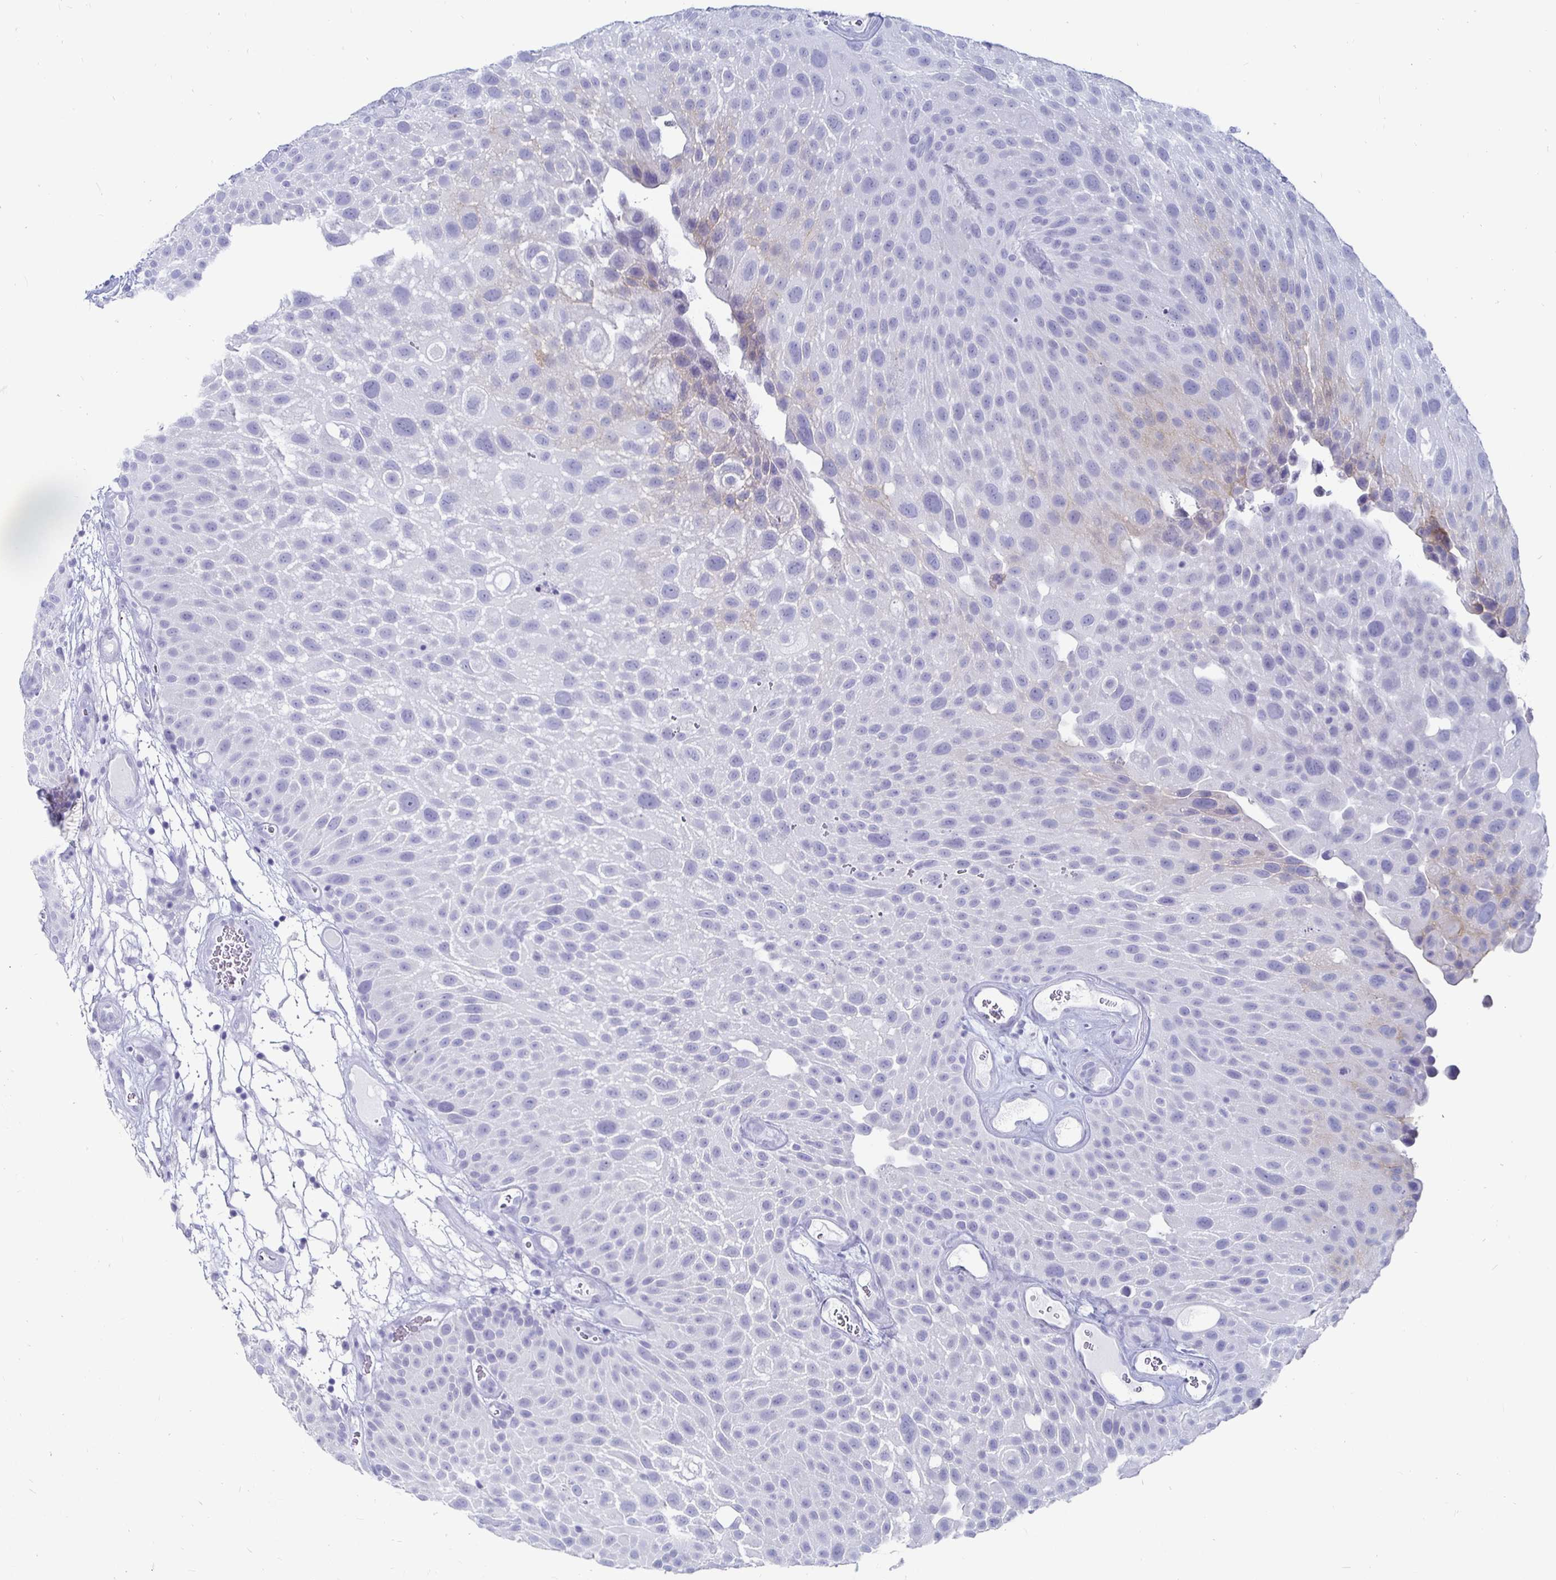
{"staining": {"intensity": "negative", "quantity": "none", "location": "none"}, "tissue": "urothelial cancer", "cell_type": "Tumor cells", "image_type": "cancer", "snomed": [{"axis": "morphology", "description": "Urothelial carcinoma, Low grade"}, {"axis": "topography", "description": "Urinary bladder"}], "caption": "There is no significant expression in tumor cells of urothelial cancer.", "gene": "CA9", "patient": {"sex": "male", "age": 72}}